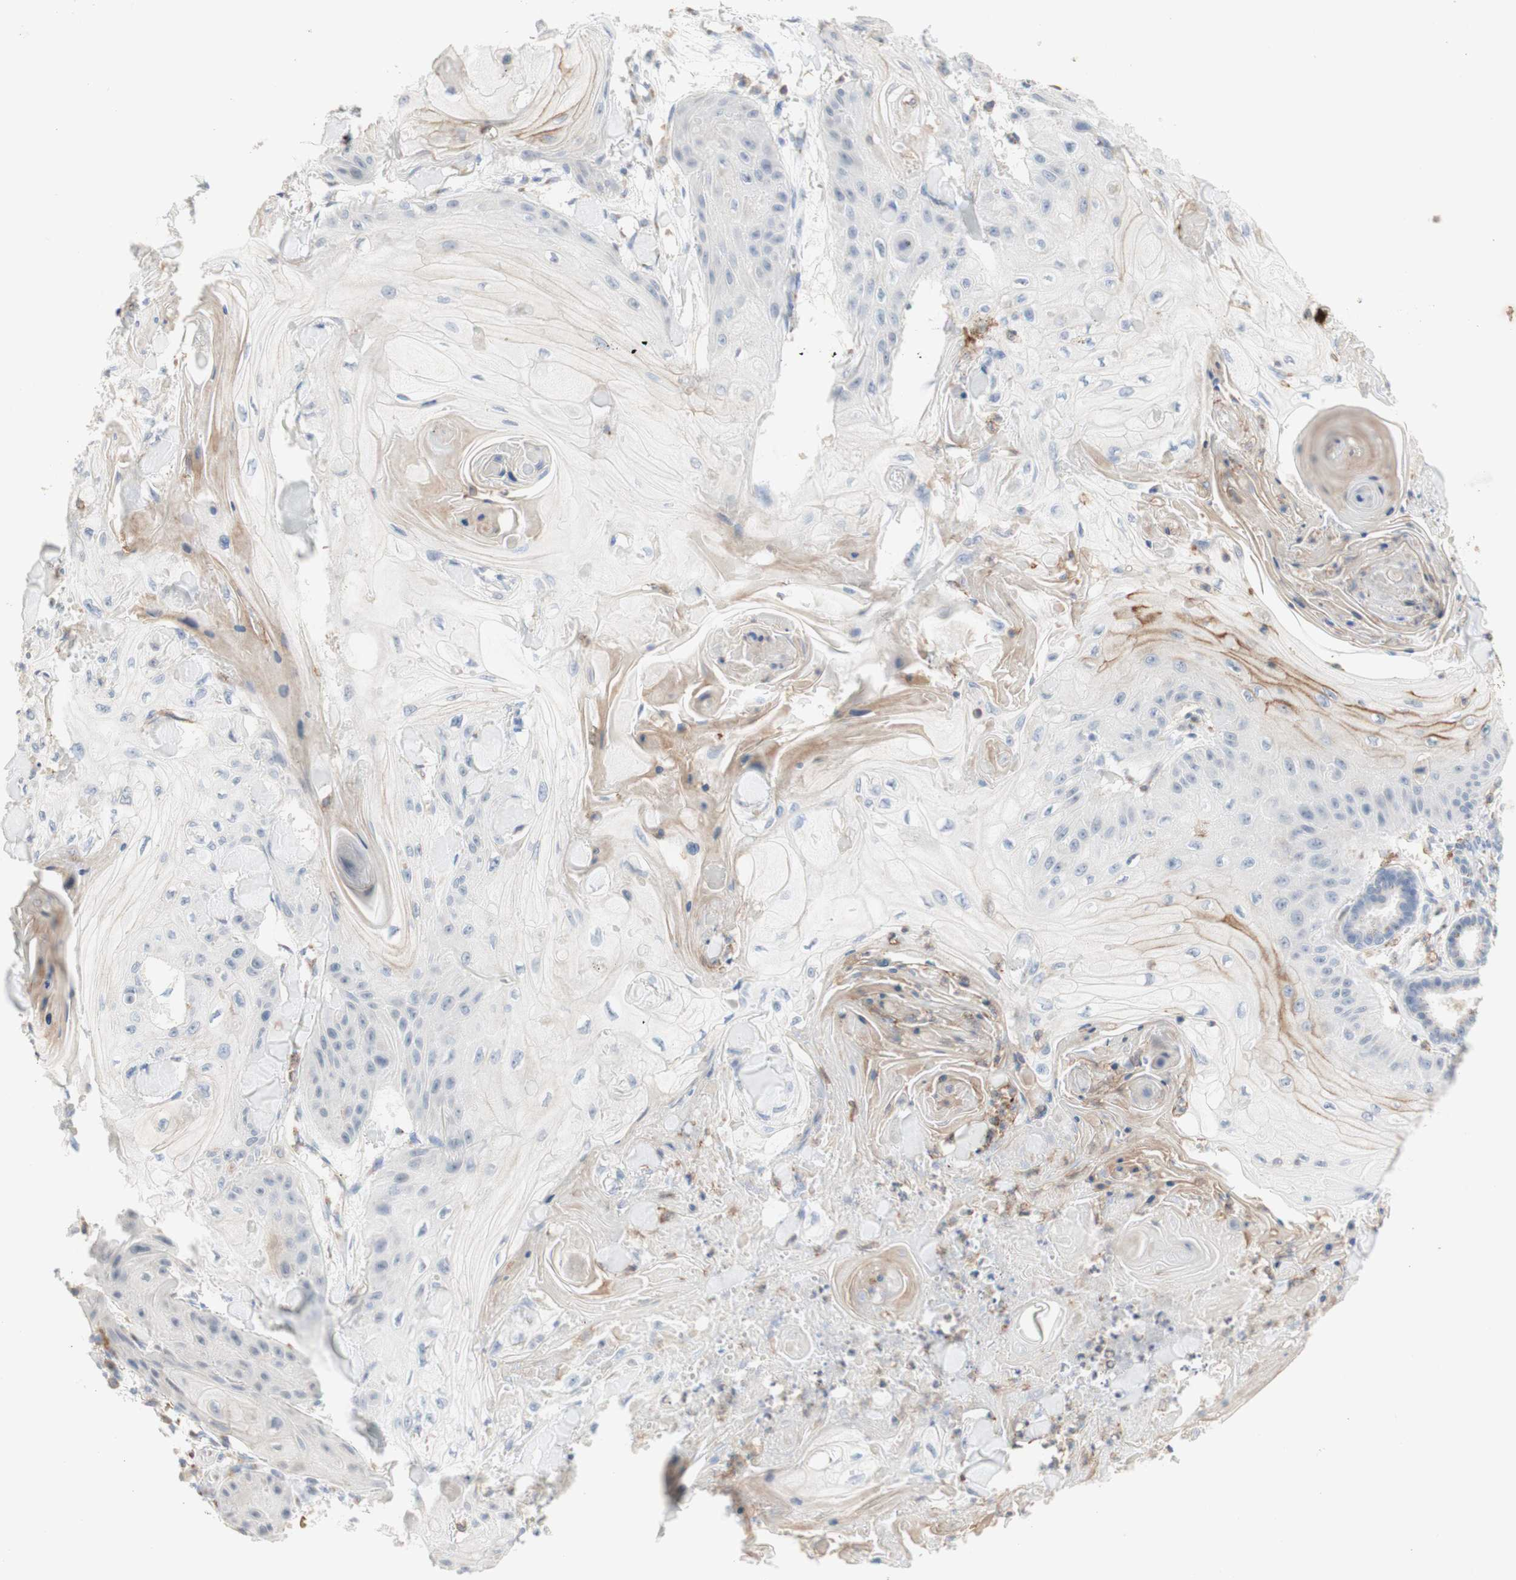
{"staining": {"intensity": "negative", "quantity": "none", "location": "none"}, "tissue": "skin cancer", "cell_type": "Tumor cells", "image_type": "cancer", "snomed": [{"axis": "morphology", "description": "Squamous cell carcinoma, NOS"}, {"axis": "topography", "description": "Skin"}], "caption": "Image shows no protein staining in tumor cells of skin cancer (squamous cell carcinoma) tissue. (DAB immunohistochemistry (IHC), high magnification).", "gene": "SPINK6", "patient": {"sex": "male", "age": 74}}